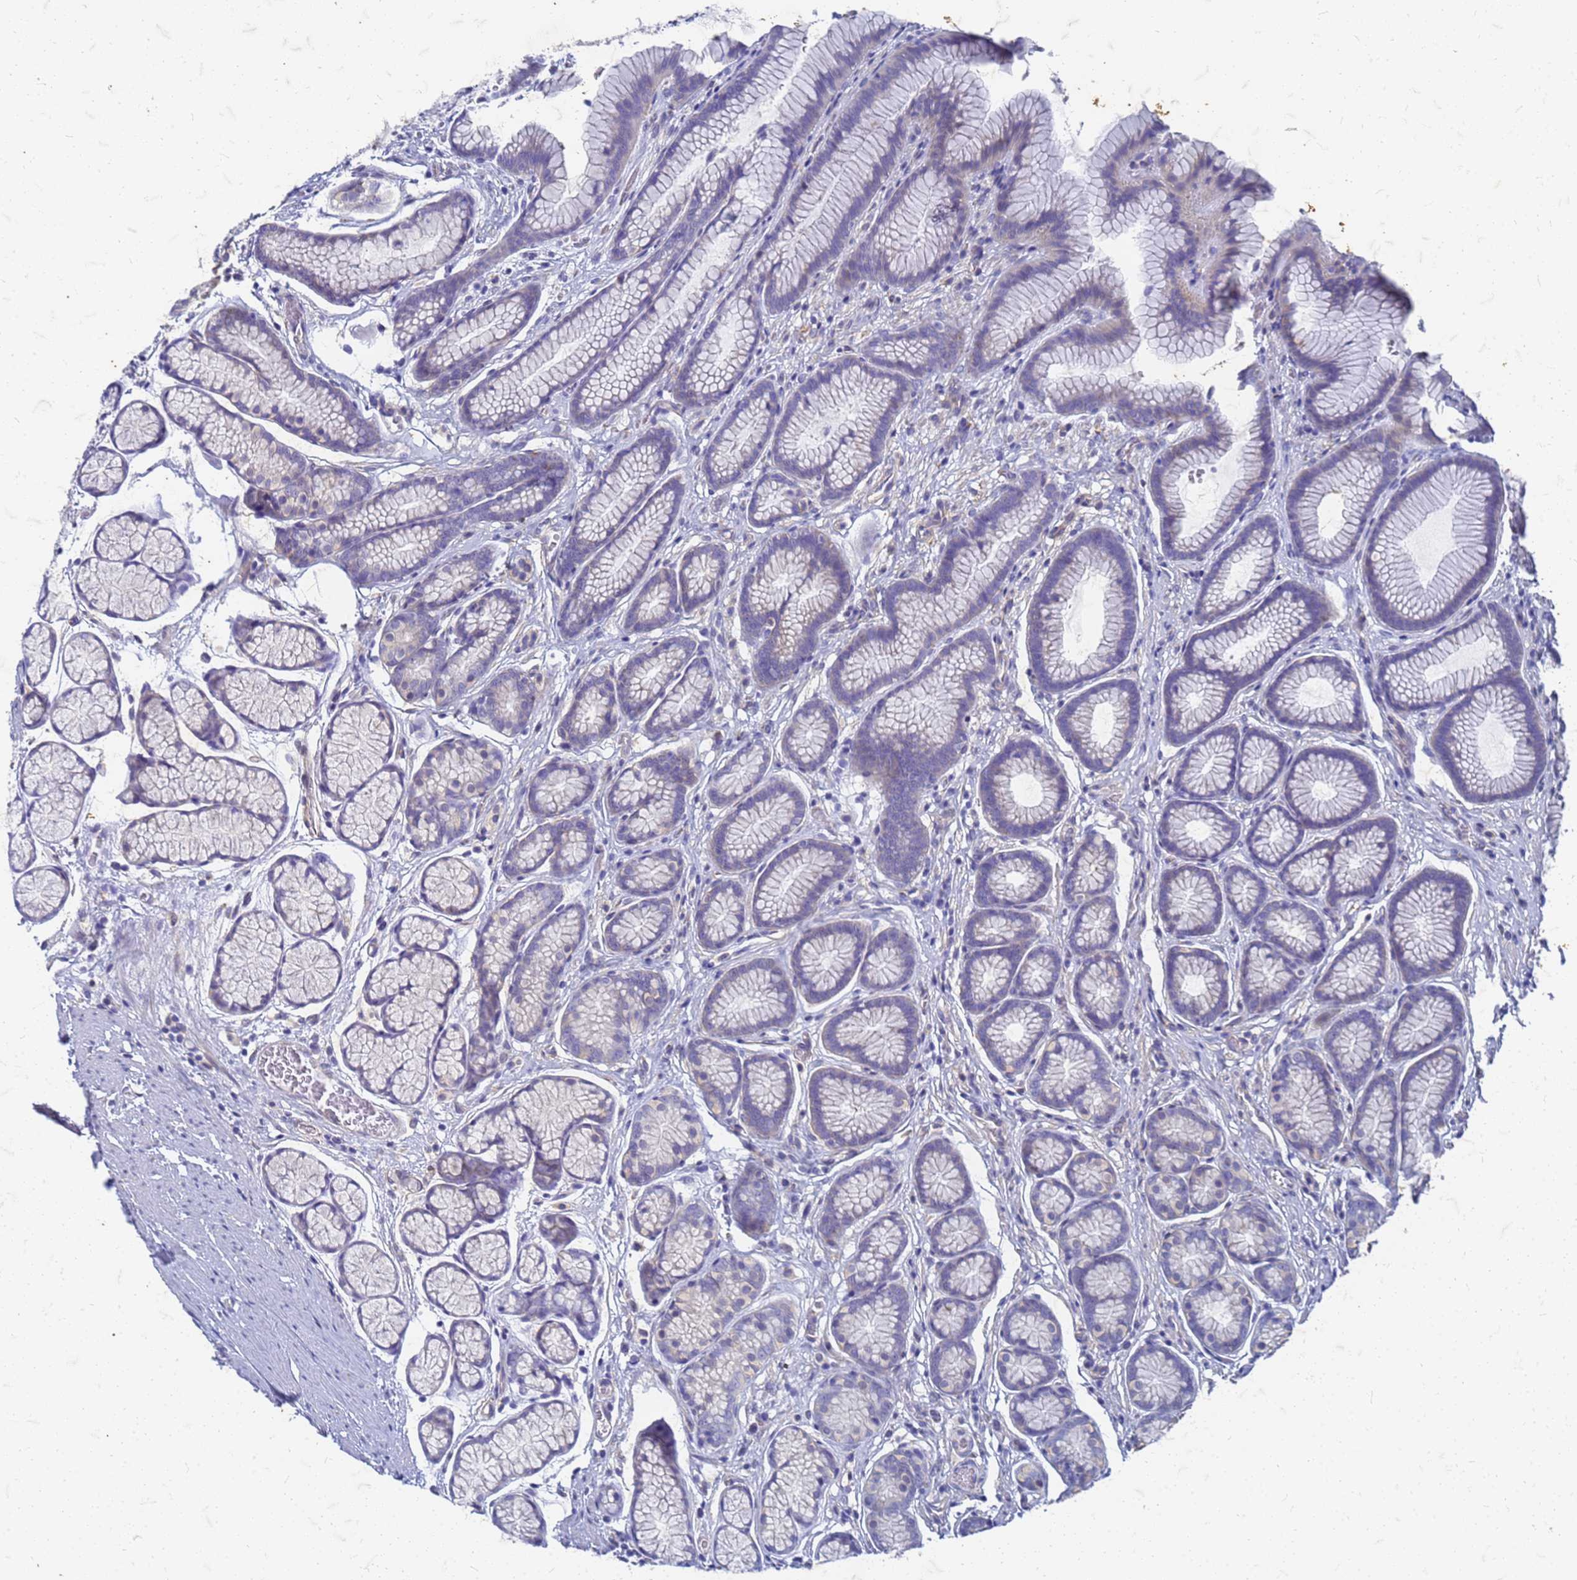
{"staining": {"intensity": "negative", "quantity": "none", "location": "none"}, "tissue": "stomach", "cell_type": "Glandular cells", "image_type": "normal", "snomed": [{"axis": "morphology", "description": "Normal tissue, NOS"}, {"axis": "topography", "description": "Stomach"}], "caption": "An immunohistochemistry (IHC) image of normal stomach is shown. There is no staining in glandular cells of stomach. (Stains: DAB immunohistochemistry with hematoxylin counter stain, Microscopy: brightfield microscopy at high magnification).", "gene": "TRIM64B", "patient": {"sex": "male", "age": 42}}